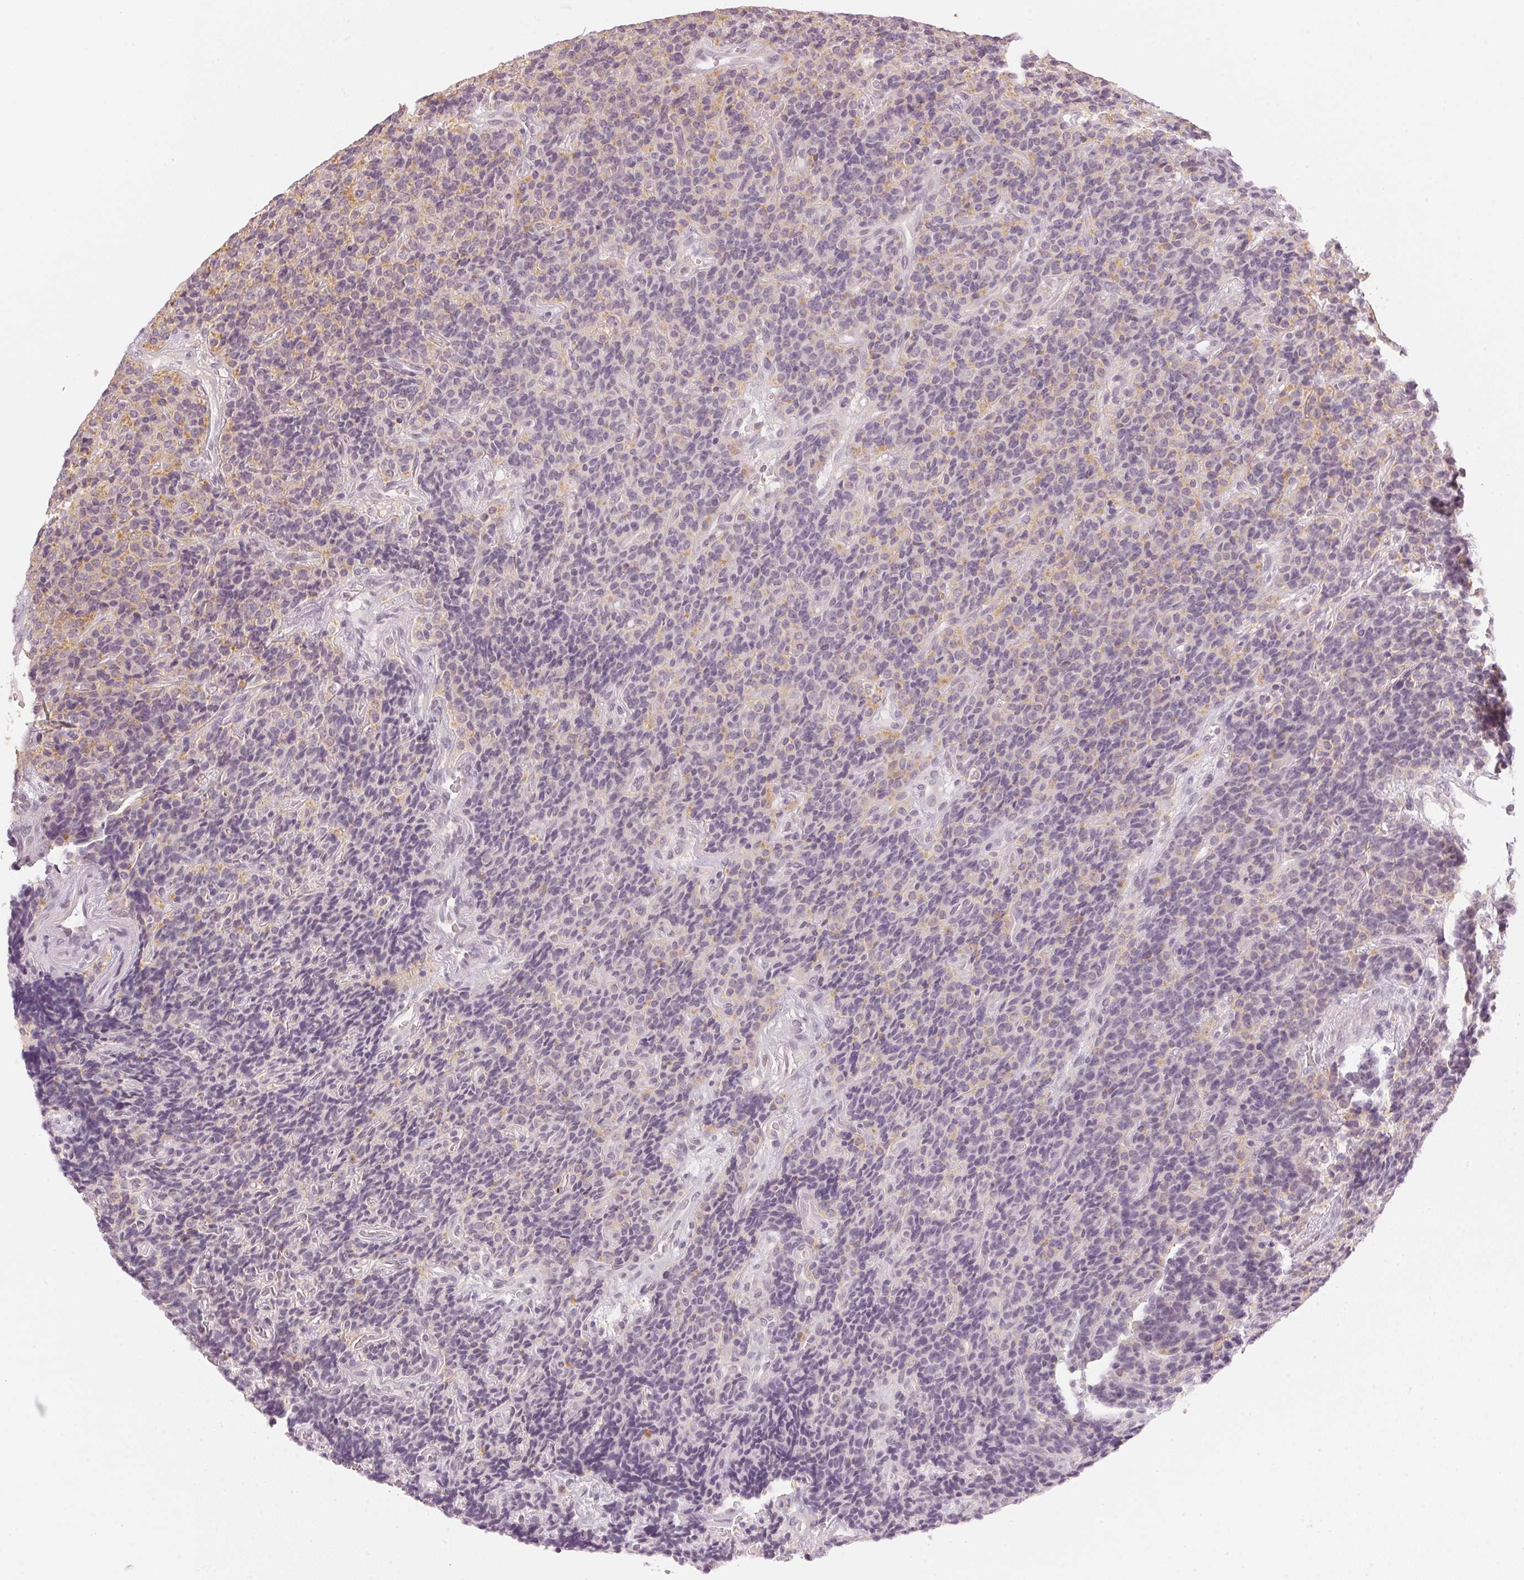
{"staining": {"intensity": "negative", "quantity": "none", "location": "none"}, "tissue": "carcinoid", "cell_type": "Tumor cells", "image_type": "cancer", "snomed": [{"axis": "morphology", "description": "Carcinoid, malignant, NOS"}, {"axis": "topography", "description": "Pancreas"}], "caption": "Immunohistochemistry (IHC) photomicrograph of neoplastic tissue: human carcinoid stained with DAB (3,3'-diaminobenzidine) displays no significant protein expression in tumor cells.", "gene": "KPRP", "patient": {"sex": "male", "age": 36}}